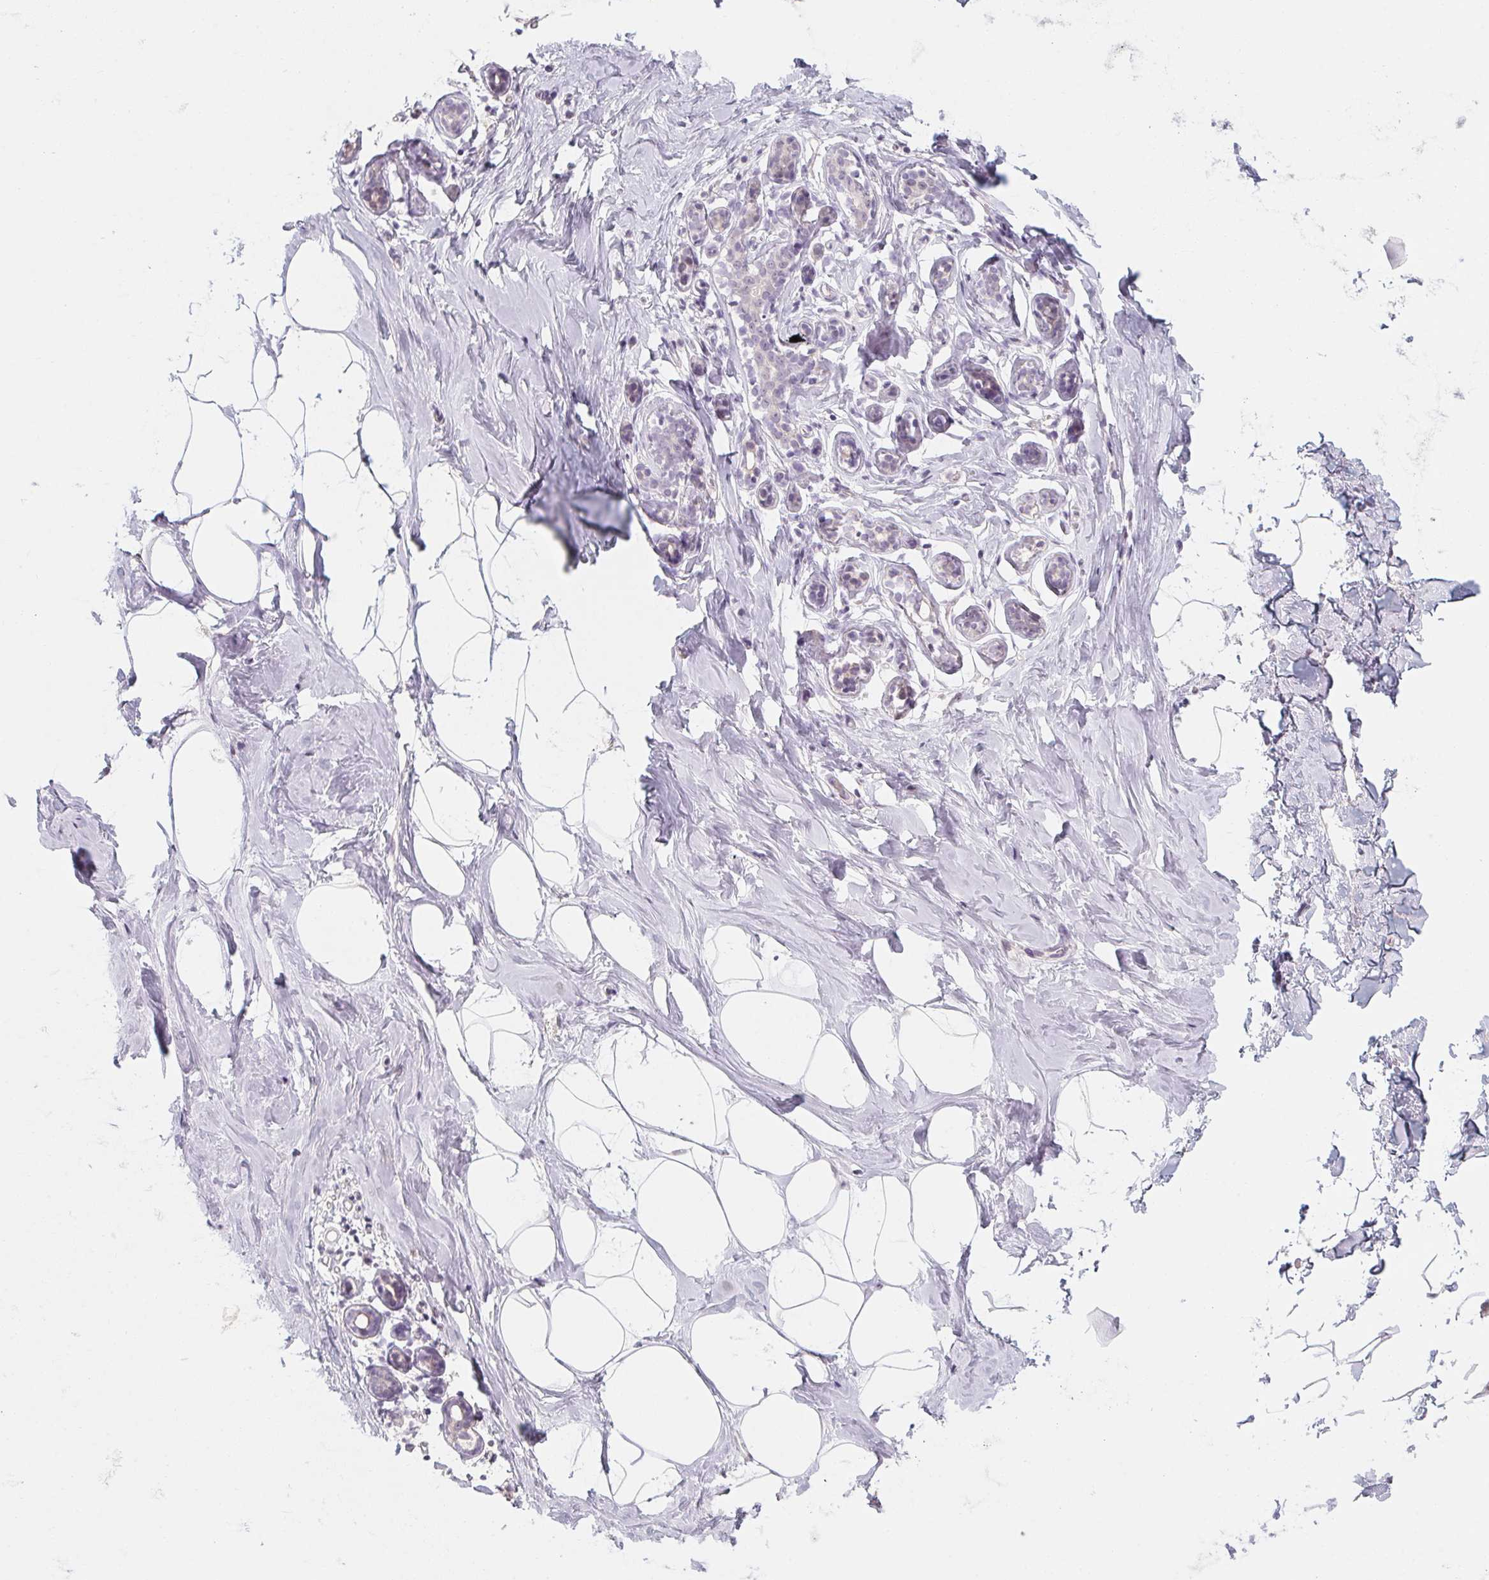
{"staining": {"intensity": "negative", "quantity": "none", "location": "none"}, "tissue": "breast", "cell_type": "Adipocytes", "image_type": "normal", "snomed": [{"axis": "morphology", "description": "Normal tissue, NOS"}, {"axis": "topography", "description": "Breast"}], "caption": "An IHC image of benign breast is shown. There is no staining in adipocytes of breast. (DAB (3,3'-diaminobenzidine) immunohistochemistry with hematoxylin counter stain).", "gene": "CAPZA3", "patient": {"sex": "female", "age": 32}}